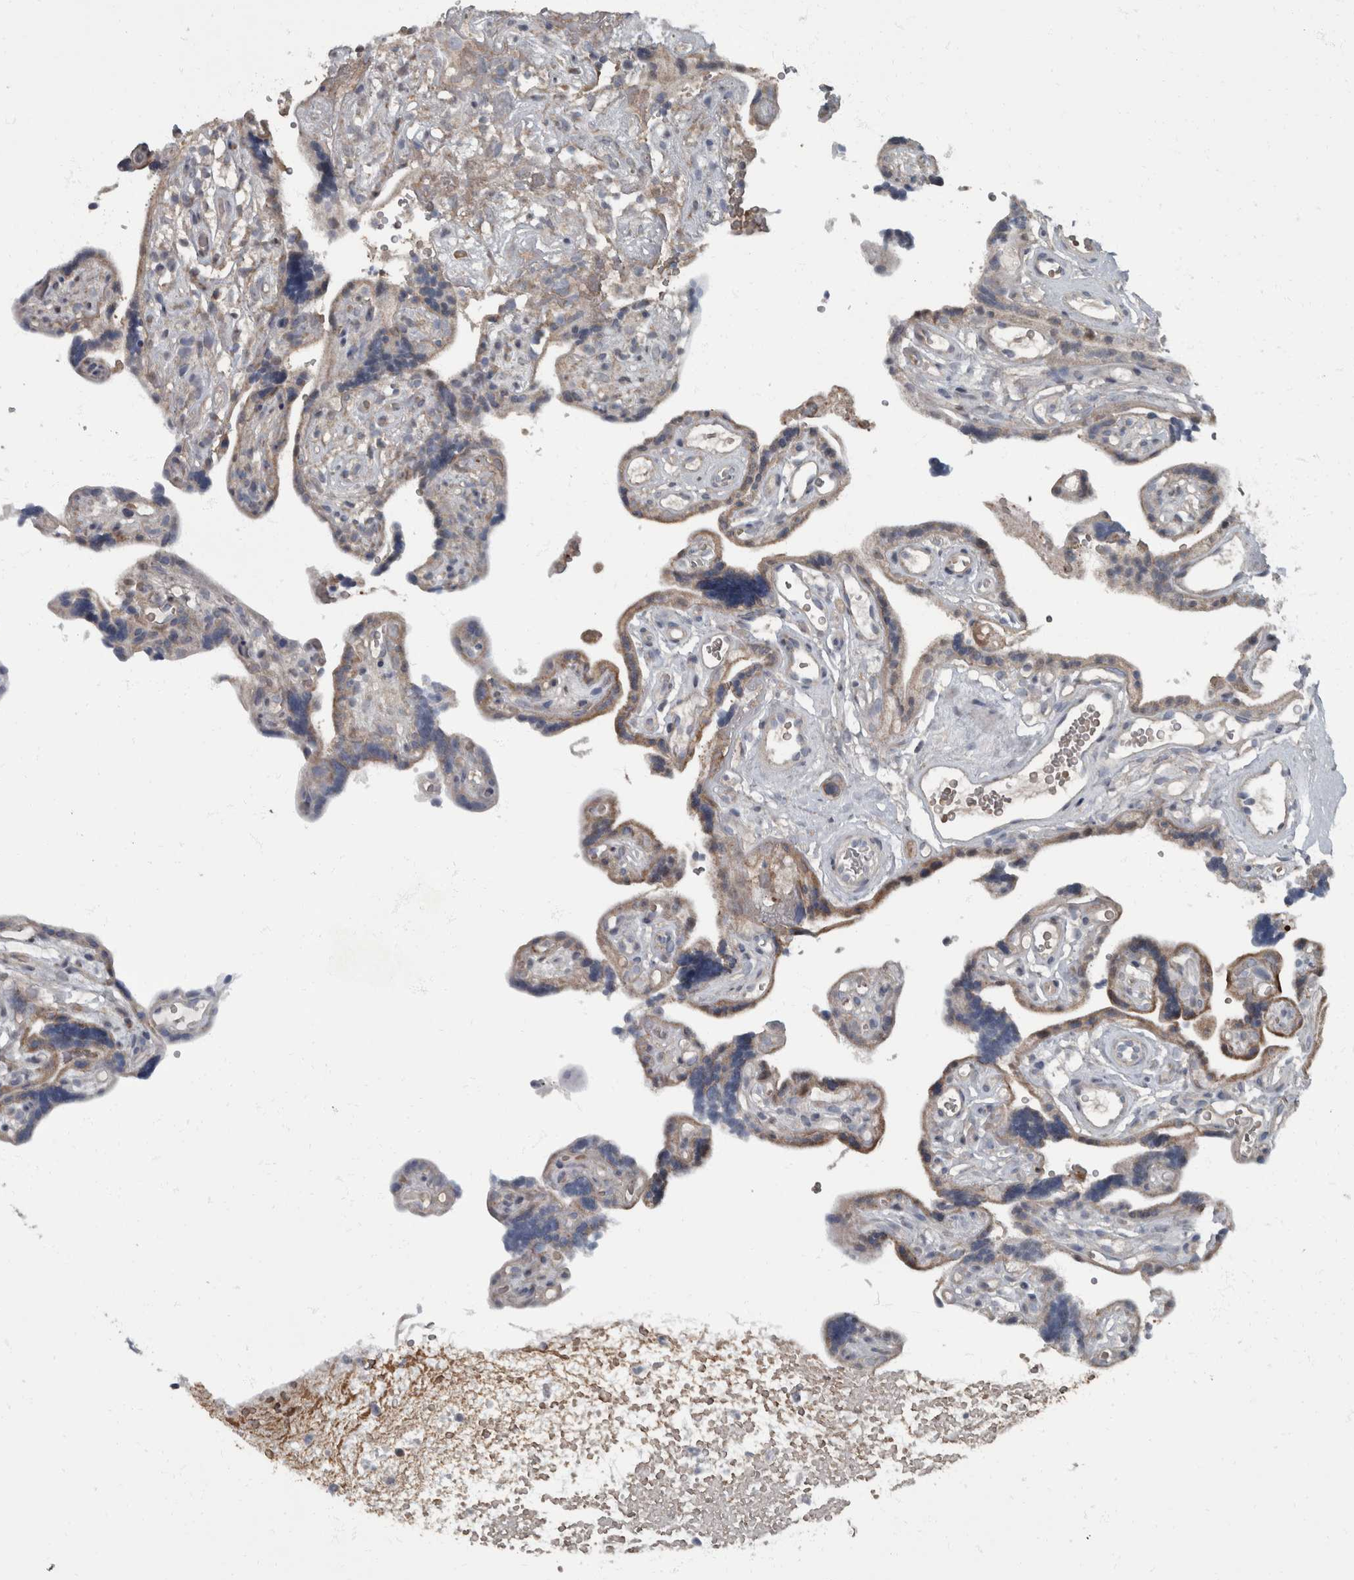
{"staining": {"intensity": "weak", "quantity": ">75%", "location": "cytoplasmic/membranous"}, "tissue": "placenta", "cell_type": "Decidual cells", "image_type": "normal", "snomed": [{"axis": "morphology", "description": "Normal tissue, NOS"}, {"axis": "topography", "description": "Placenta"}], "caption": "DAB (3,3'-diaminobenzidine) immunohistochemical staining of unremarkable human placenta reveals weak cytoplasmic/membranous protein staining in approximately >75% of decidual cells.", "gene": "RABGGTB", "patient": {"sex": "female", "age": 30}}